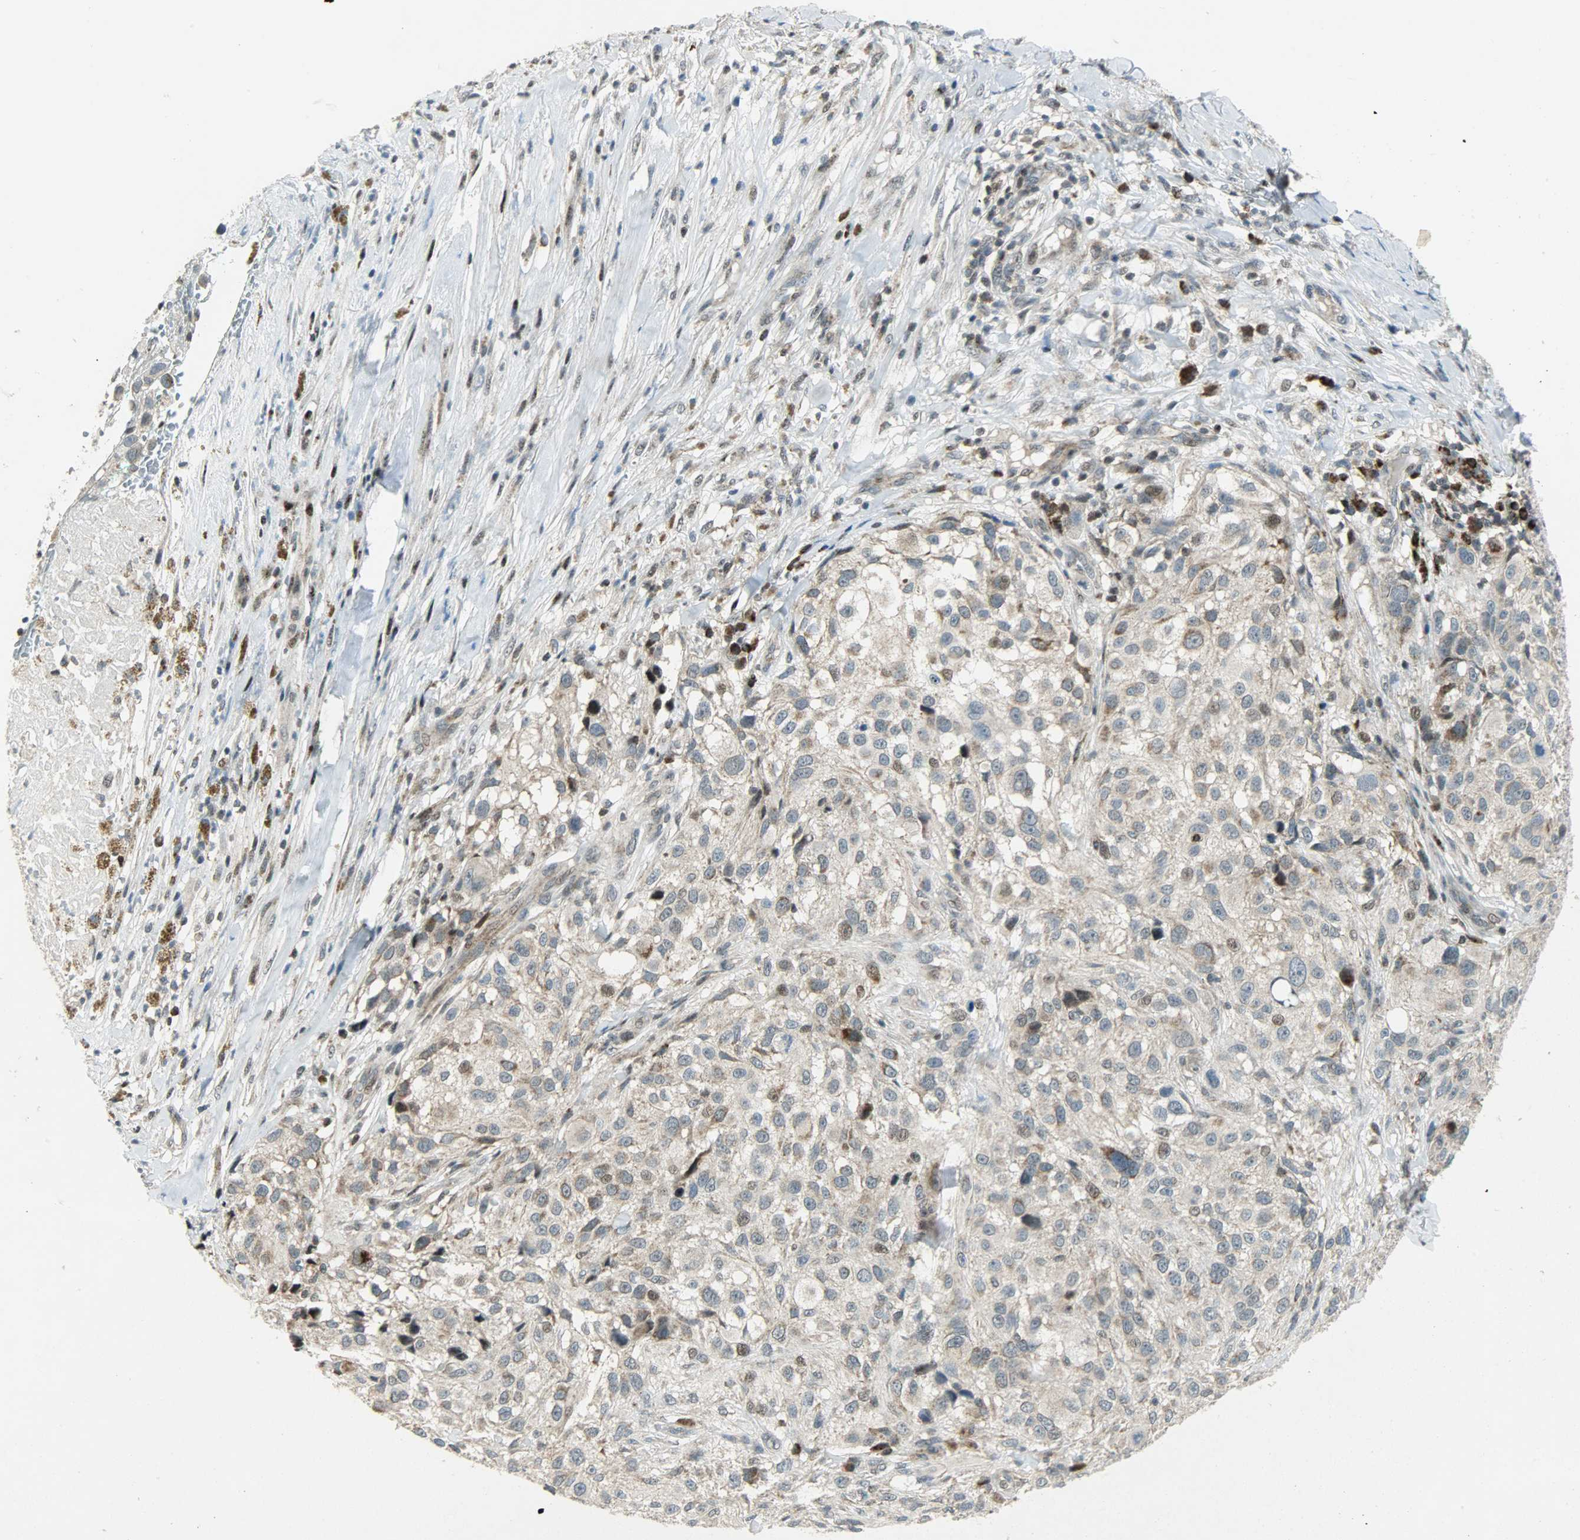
{"staining": {"intensity": "moderate", "quantity": "25%-75%", "location": "cytoplasmic/membranous,nuclear"}, "tissue": "melanoma", "cell_type": "Tumor cells", "image_type": "cancer", "snomed": [{"axis": "morphology", "description": "Necrosis, NOS"}, {"axis": "morphology", "description": "Malignant melanoma, NOS"}, {"axis": "topography", "description": "Skin"}], "caption": "Protein expression analysis of human malignant melanoma reveals moderate cytoplasmic/membranous and nuclear positivity in approximately 25%-75% of tumor cells.", "gene": "IL15", "patient": {"sex": "female", "age": 87}}